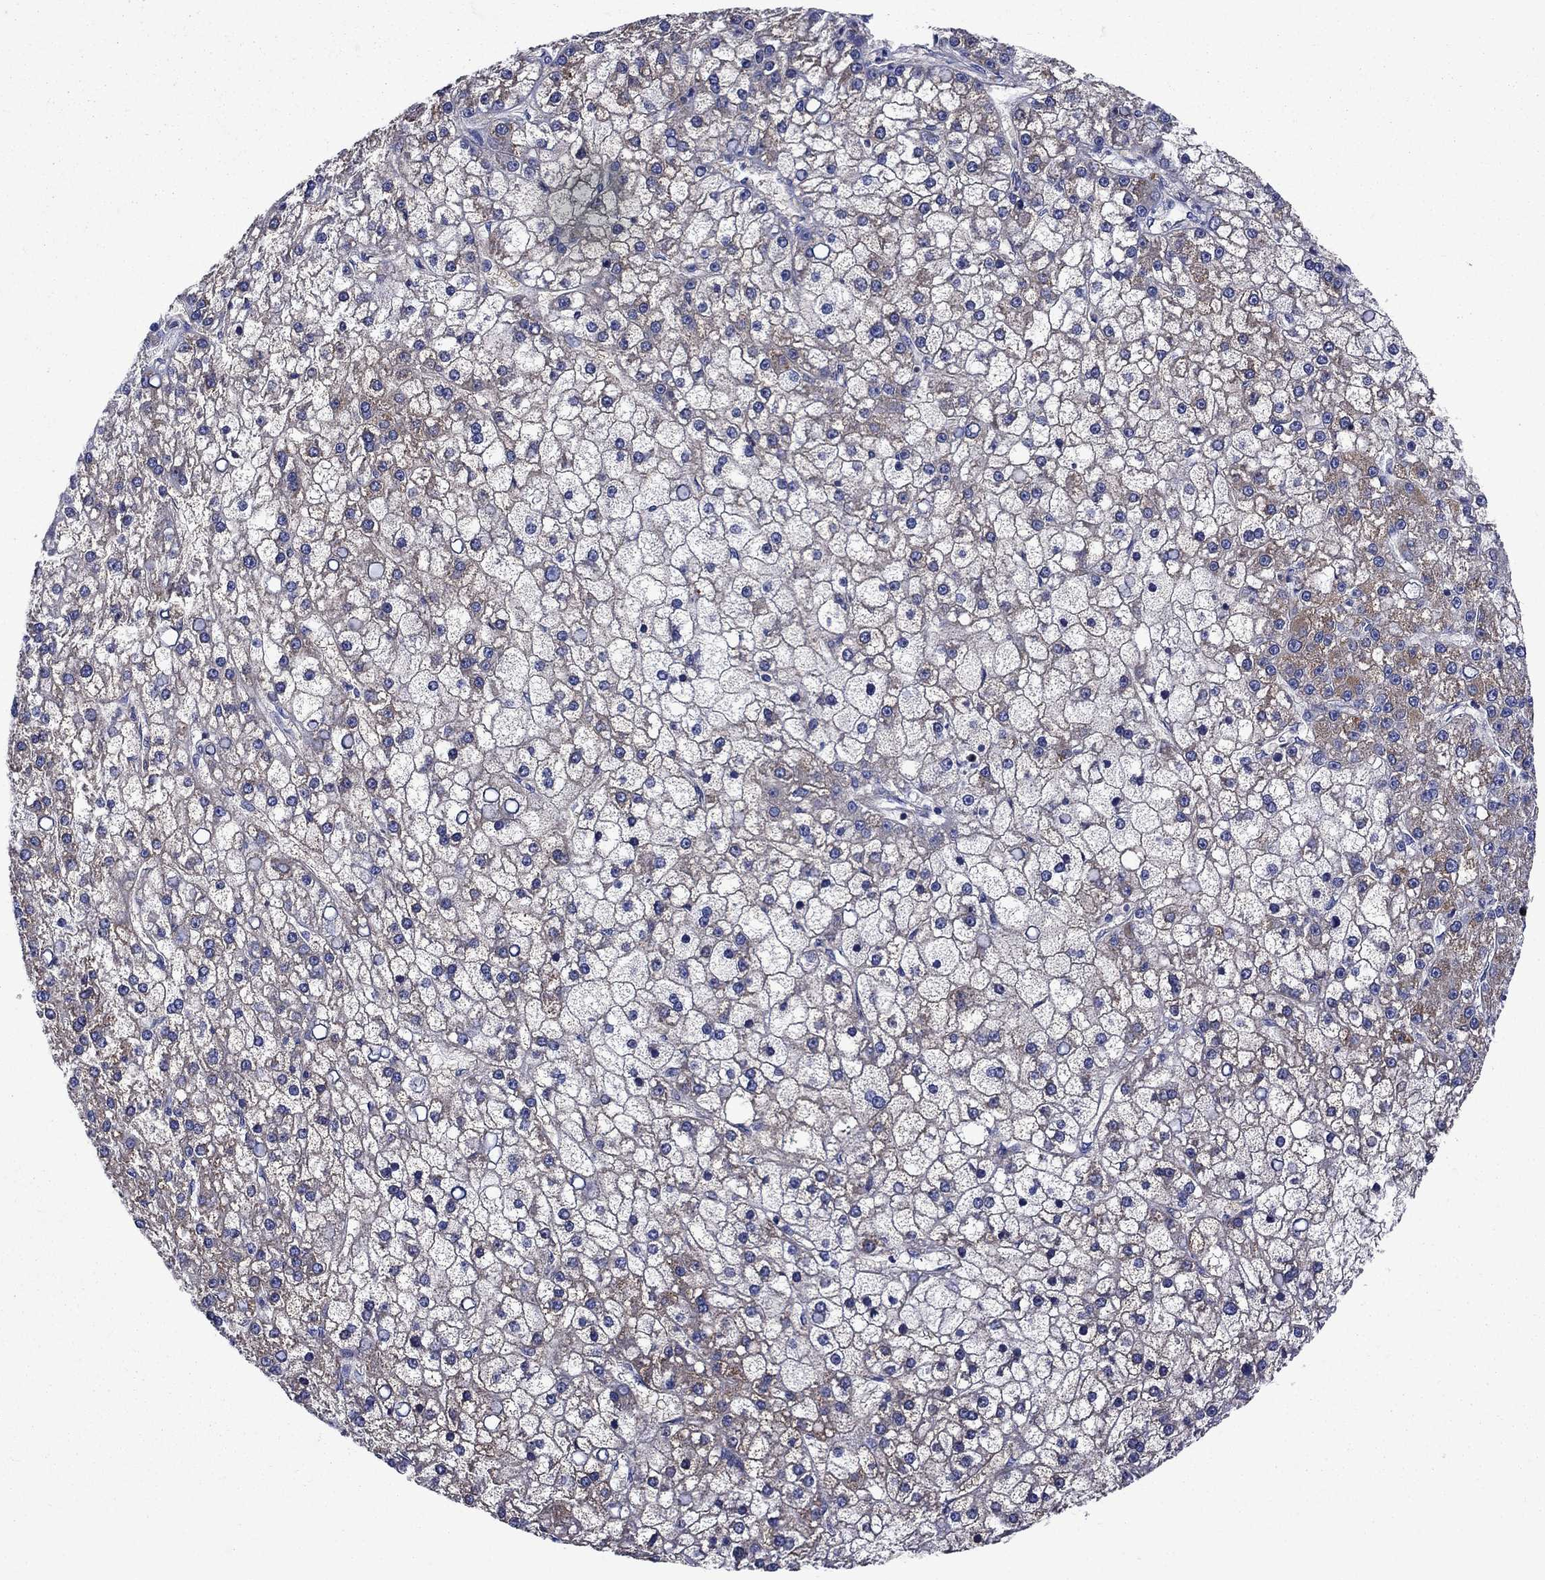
{"staining": {"intensity": "moderate", "quantity": "25%-75%", "location": "cytoplasmic/membranous"}, "tissue": "liver cancer", "cell_type": "Tumor cells", "image_type": "cancer", "snomed": [{"axis": "morphology", "description": "Carcinoma, Hepatocellular, NOS"}, {"axis": "topography", "description": "Liver"}], "caption": "Immunohistochemistry (IHC) of human liver hepatocellular carcinoma reveals medium levels of moderate cytoplasmic/membranous staining in approximately 25%-75% of tumor cells. The staining is performed using DAB (3,3'-diaminobenzidine) brown chromogen to label protein expression. The nuclei are counter-stained blue using hematoxylin.", "gene": "KIF22", "patient": {"sex": "male", "age": 67}}